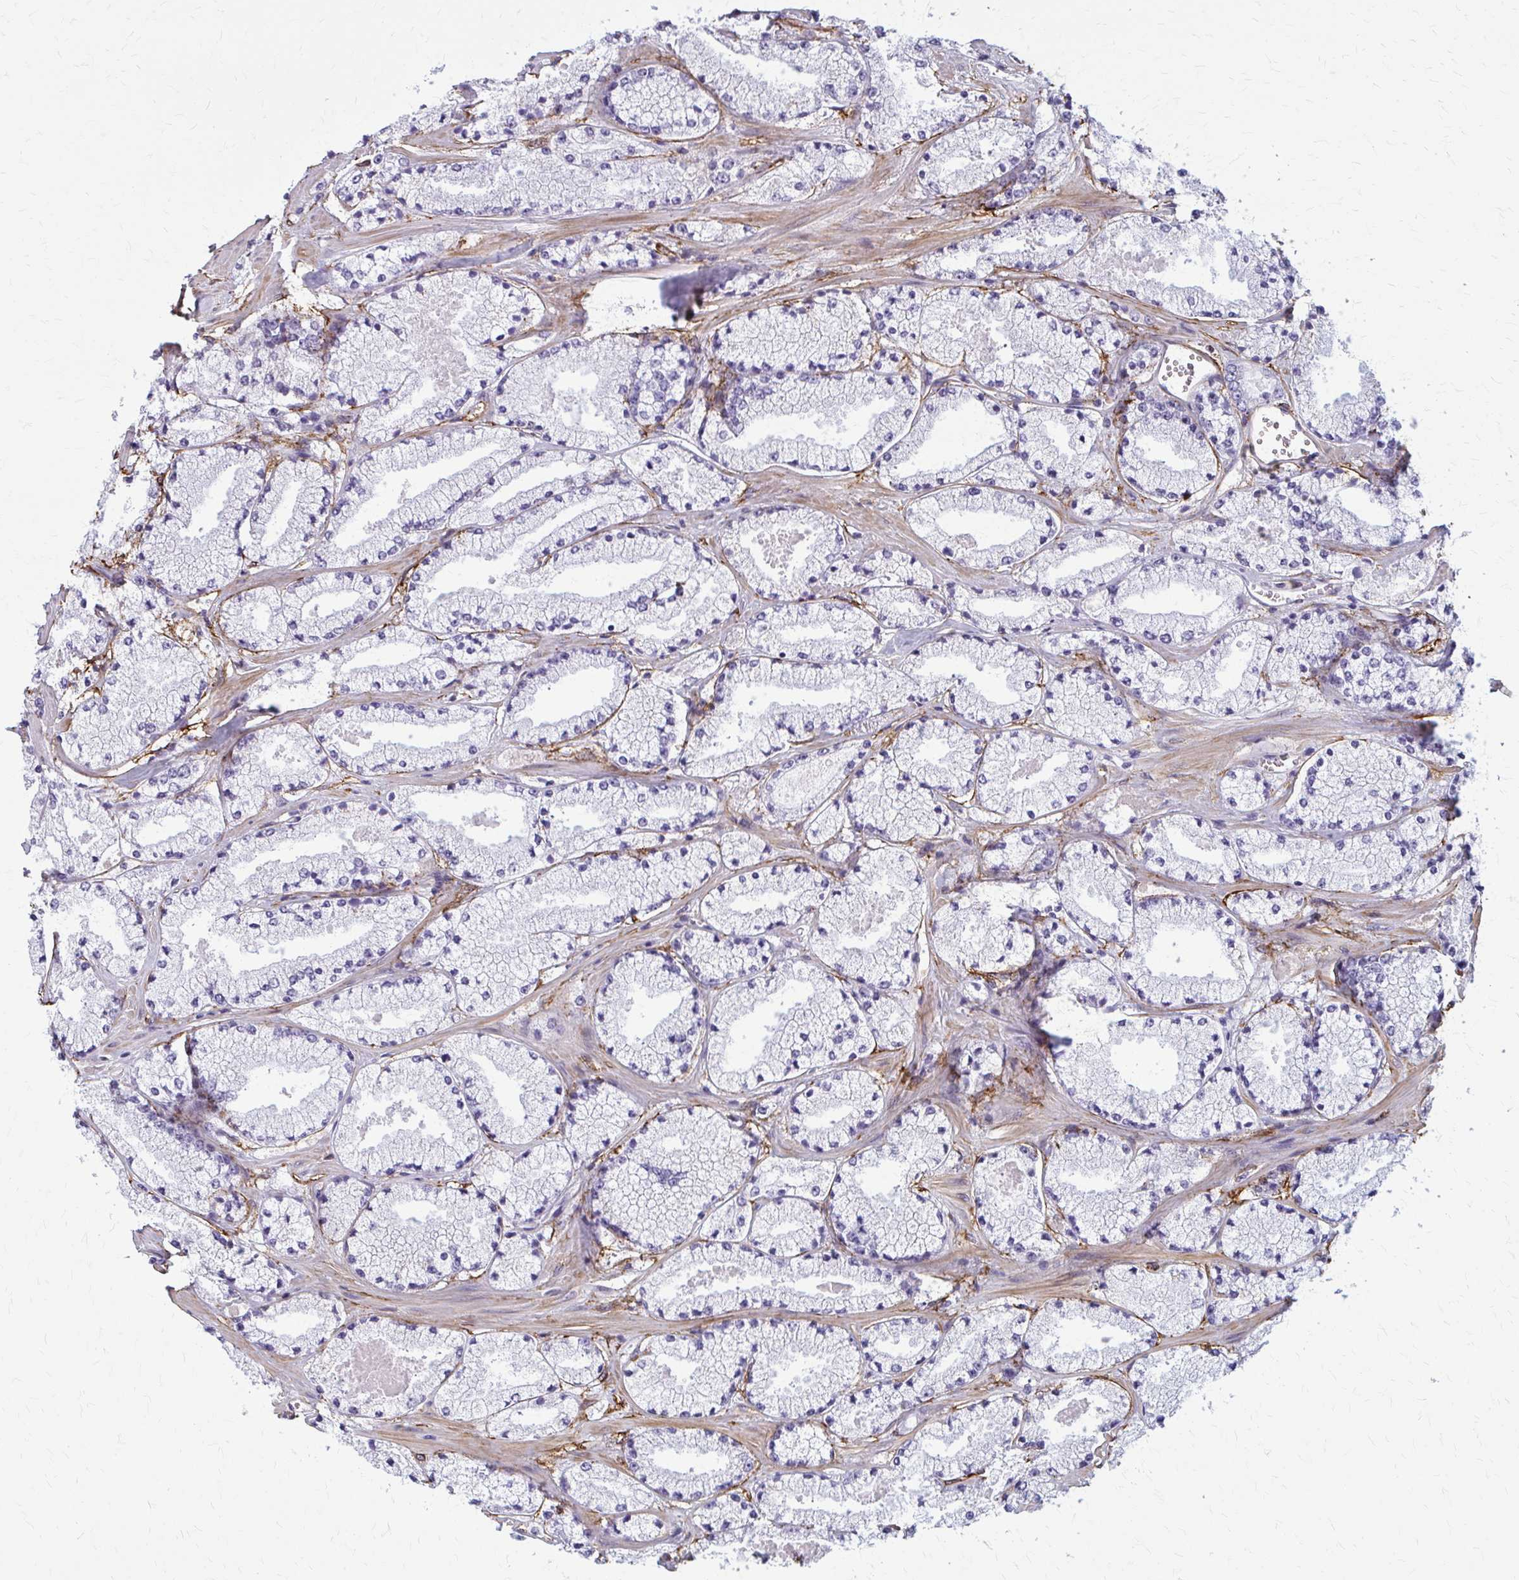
{"staining": {"intensity": "negative", "quantity": "none", "location": "none"}, "tissue": "prostate cancer", "cell_type": "Tumor cells", "image_type": "cancer", "snomed": [{"axis": "morphology", "description": "Adenocarcinoma, High grade"}, {"axis": "topography", "description": "Prostate"}], "caption": "DAB immunohistochemical staining of human prostate cancer (adenocarcinoma (high-grade)) displays no significant positivity in tumor cells. (Brightfield microscopy of DAB immunohistochemistry (IHC) at high magnification).", "gene": "AKAP12", "patient": {"sex": "male", "age": 63}}